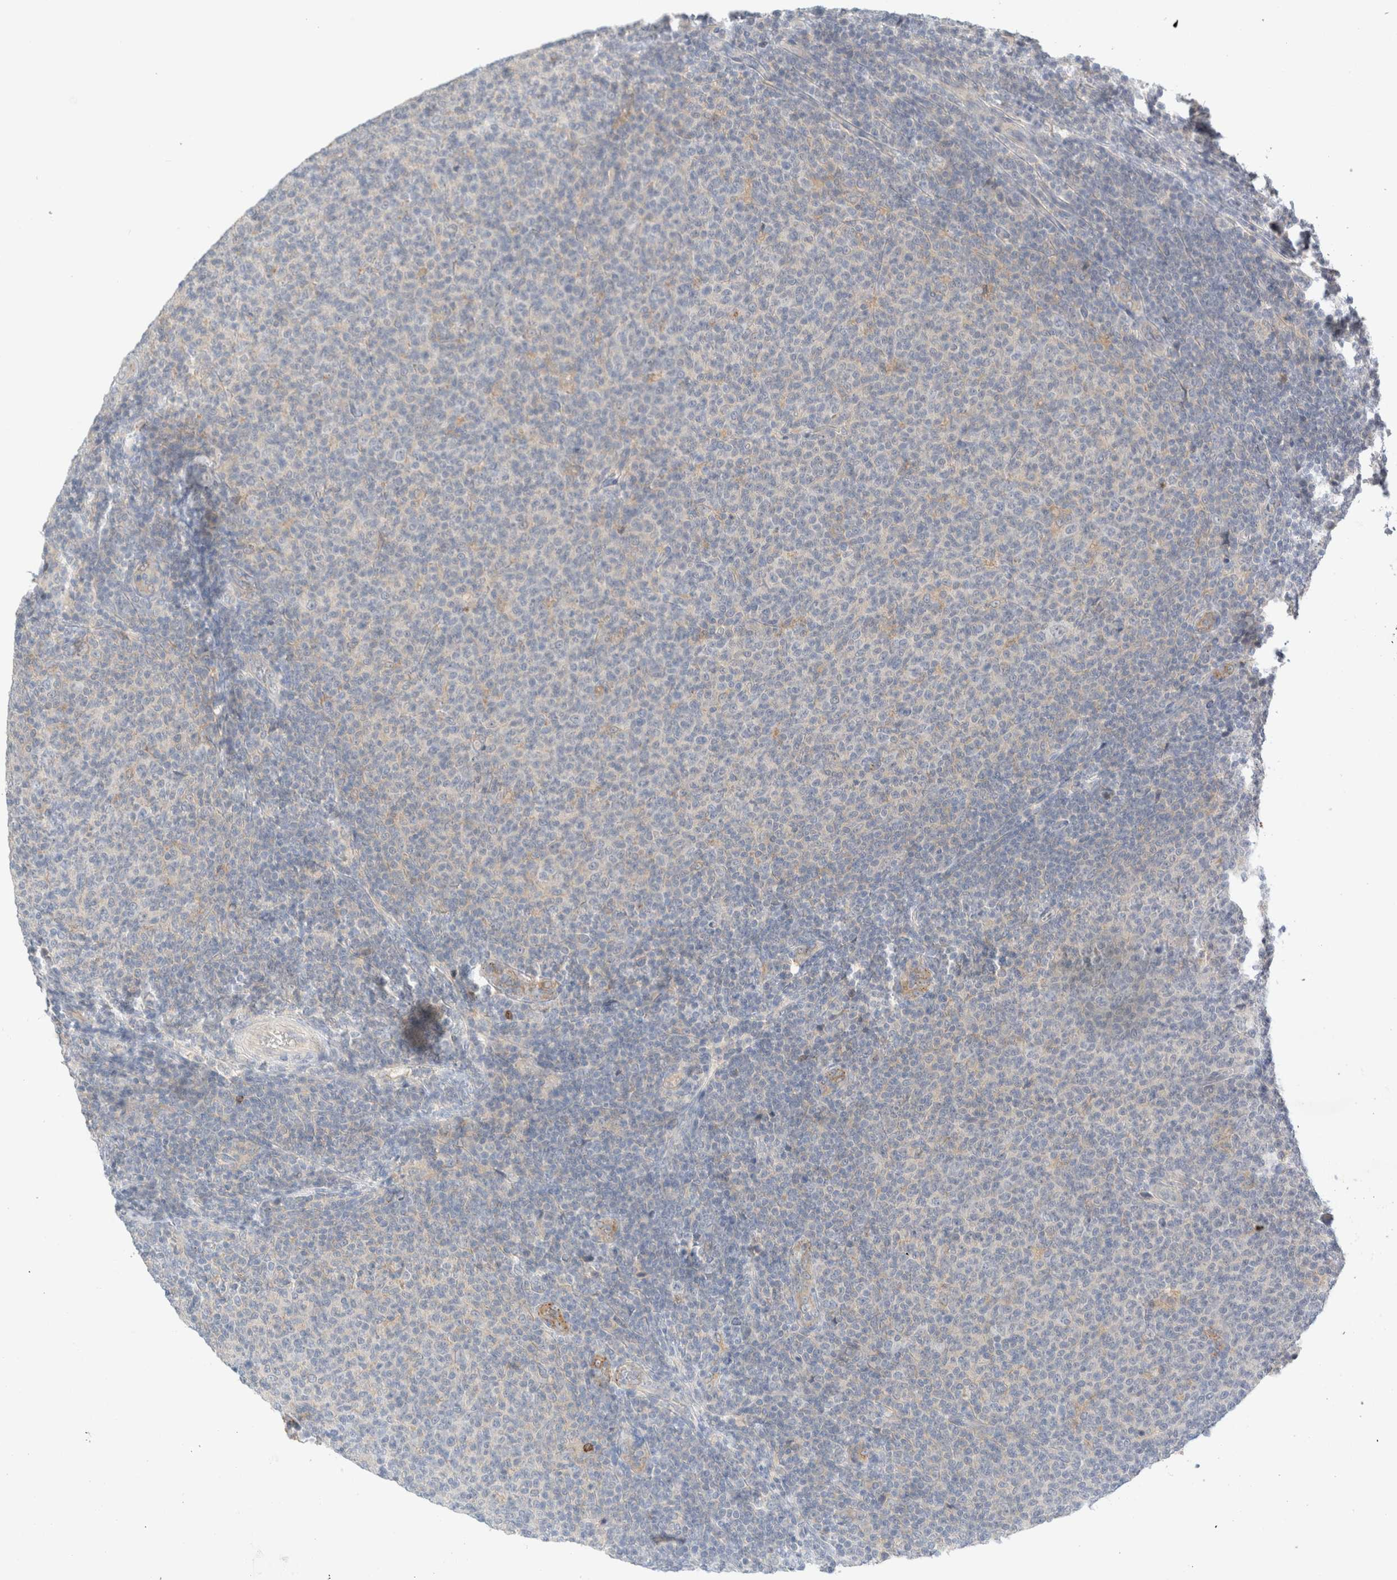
{"staining": {"intensity": "negative", "quantity": "none", "location": "none"}, "tissue": "lymphoma", "cell_type": "Tumor cells", "image_type": "cancer", "snomed": [{"axis": "morphology", "description": "Malignant lymphoma, non-Hodgkin's type, Low grade"}, {"axis": "topography", "description": "Lymph node"}], "caption": "Immunohistochemistry (IHC) image of neoplastic tissue: human low-grade malignant lymphoma, non-Hodgkin's type stained with DAB (3,3'-diaminobenzidine) demonstrates no significant protein expression in tumor cells. Brightfield microscopy of immunohistochemistry (IHC) stained with DAB (3,3'-diaminobenzidine) (brown) and hematoxylin (blue), captured at high magnification.", "gene": "SDR16C5", "patient": {"sex": "male", "age": 66}}